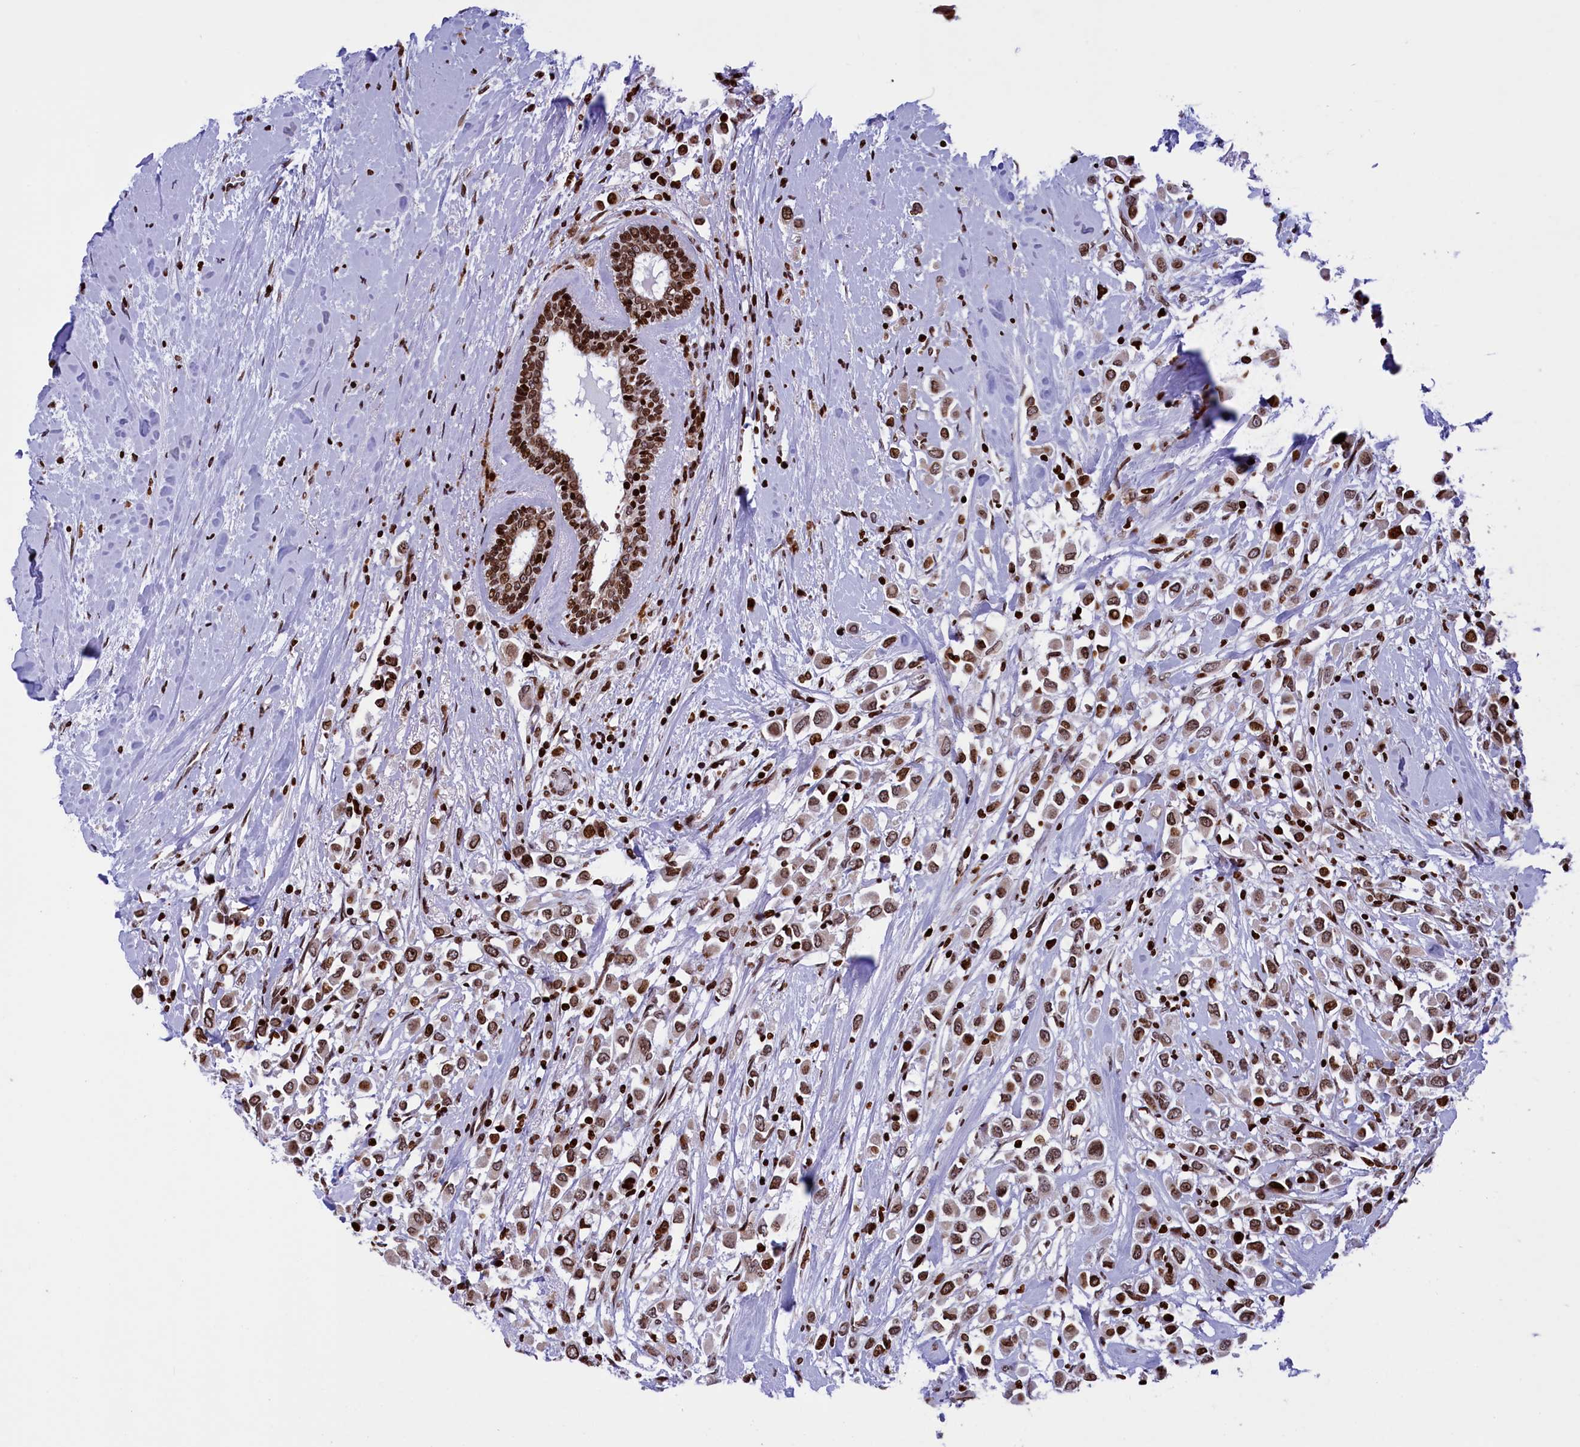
{"staining": {"intensity": "strong", "quantity": ">75%", "location": "nuclear"}, "tissue": "breast cancer", "cell_type": "Tumor cells", "image_type": "cancer", "snomed": [{"axis": "morphology", "description": "Duct carcinoma"}, {"axis": "topography", "description": "Breast"}], "caption": "A brown stain highlights strong nuclear expression of a protein in breast cancer (infiltrating ductal carcinoma) tumor cells.", "gene": "TIMM29", "patient": {"sex": "female", "age": 87}}